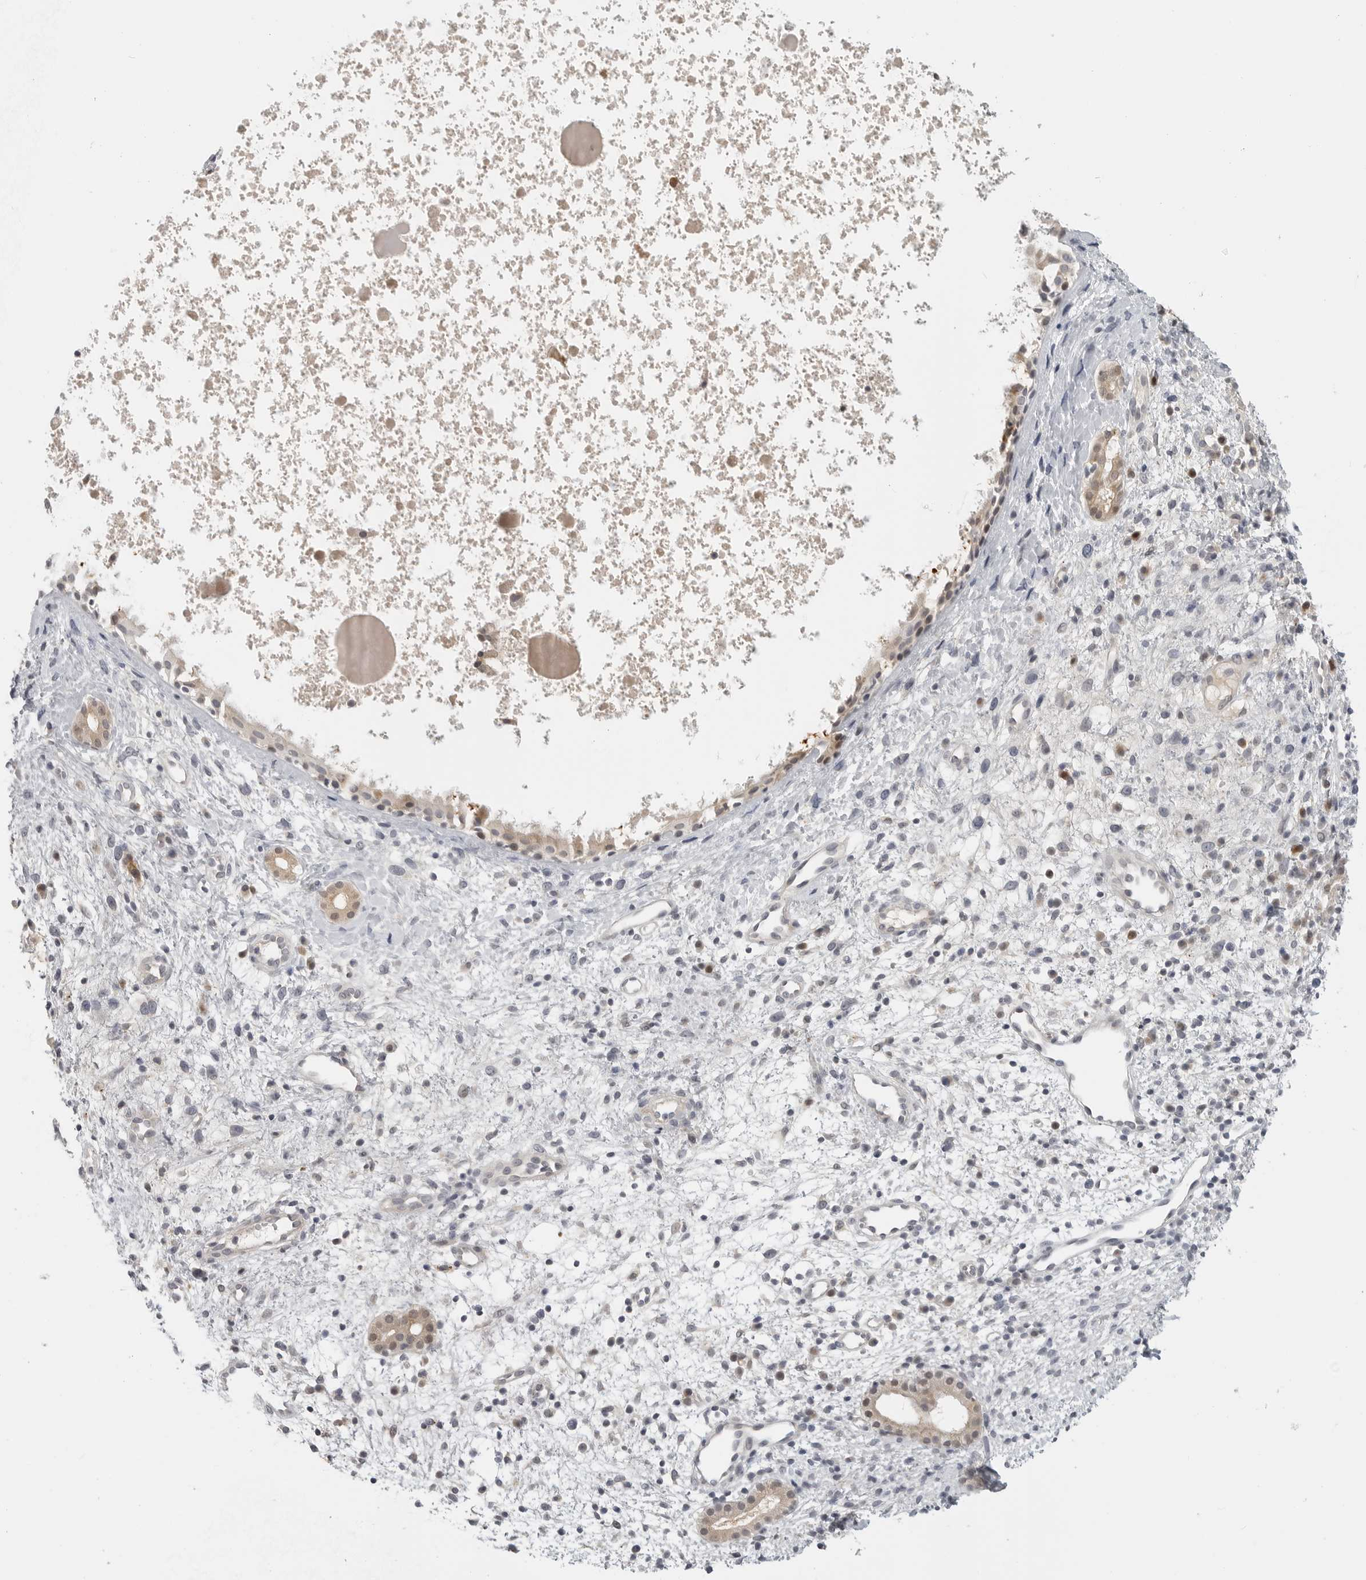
{"staining": {"intensity": "negative", "quantity": "none", "location": "none"}, "tissue": "nasopharynx", "cell_type": "Respiratory epithelial cells", "image_type": "normal", "snomed": [{"axis": "morphology", "description": "Normal tissue, NOS"}, {"axis": "topography", "description": "Nasopharynx"}], "caption": "Nasopharynx stained for a protein using IHC reveals no positivity respiratory epithelial cells.", "gene": "CTIF", "patient": {"sex": "male", "age": 22}}